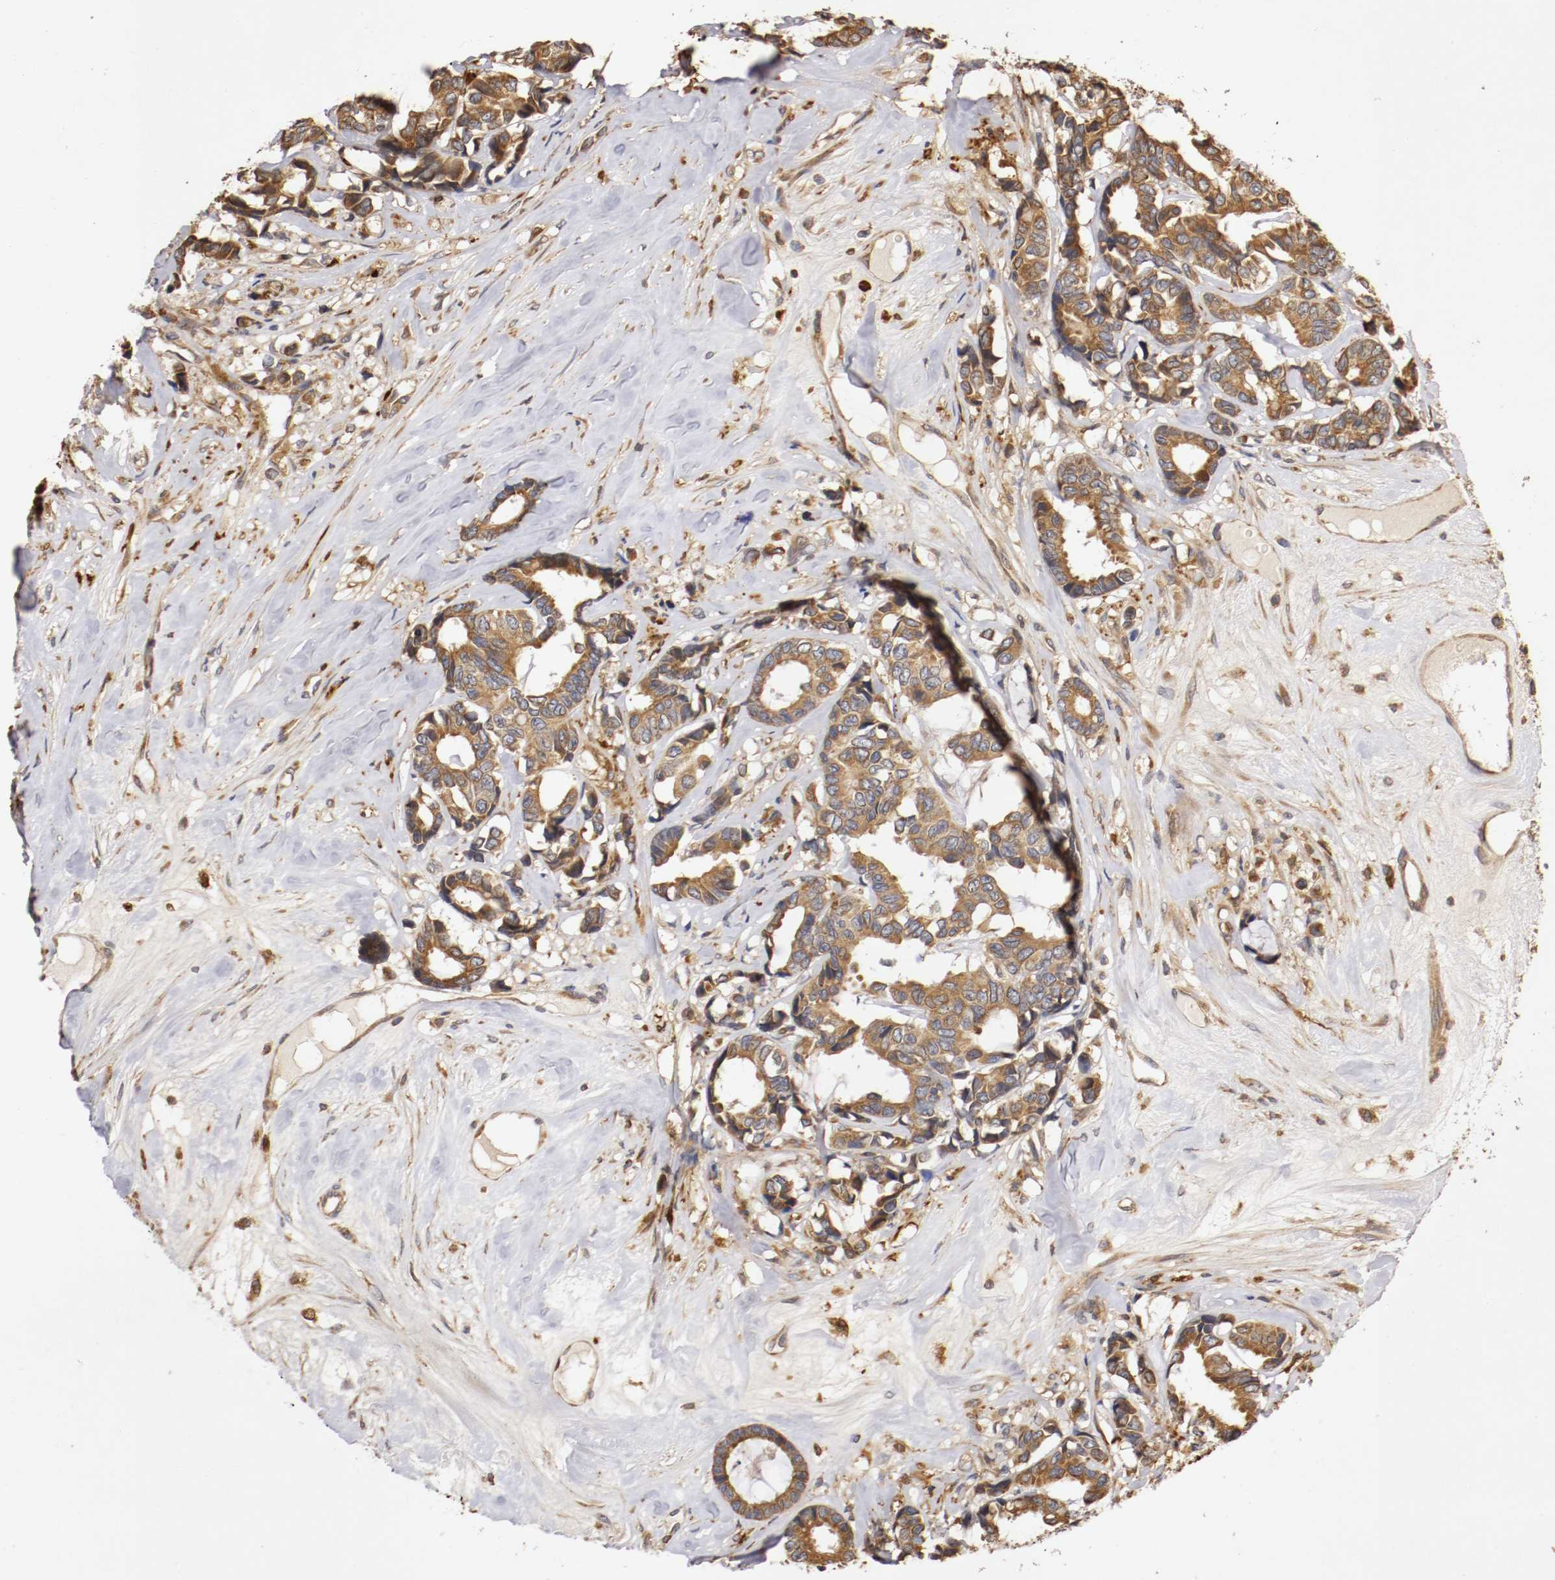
{"staining": {"intensity": "strong", "quantity": ">75%", "location": "cytoplasmic/membranous"}, "tissue": "breast cancer", "cell_type": "Tumor cells", "image_type": "cancer", "snomed": [{"axis": "morphology", "description": "Duct carcinoma"}, {"axis": "topography", "description": "Breast"}], "caption": "This is an image of IHC staining of breast cancer (intraductal carcinoma), which shows strong staining in the cytoplasmic/membranous of tumor cells.", "gene": "VEZT", "patient": {"sex": "female", "age": 87}}